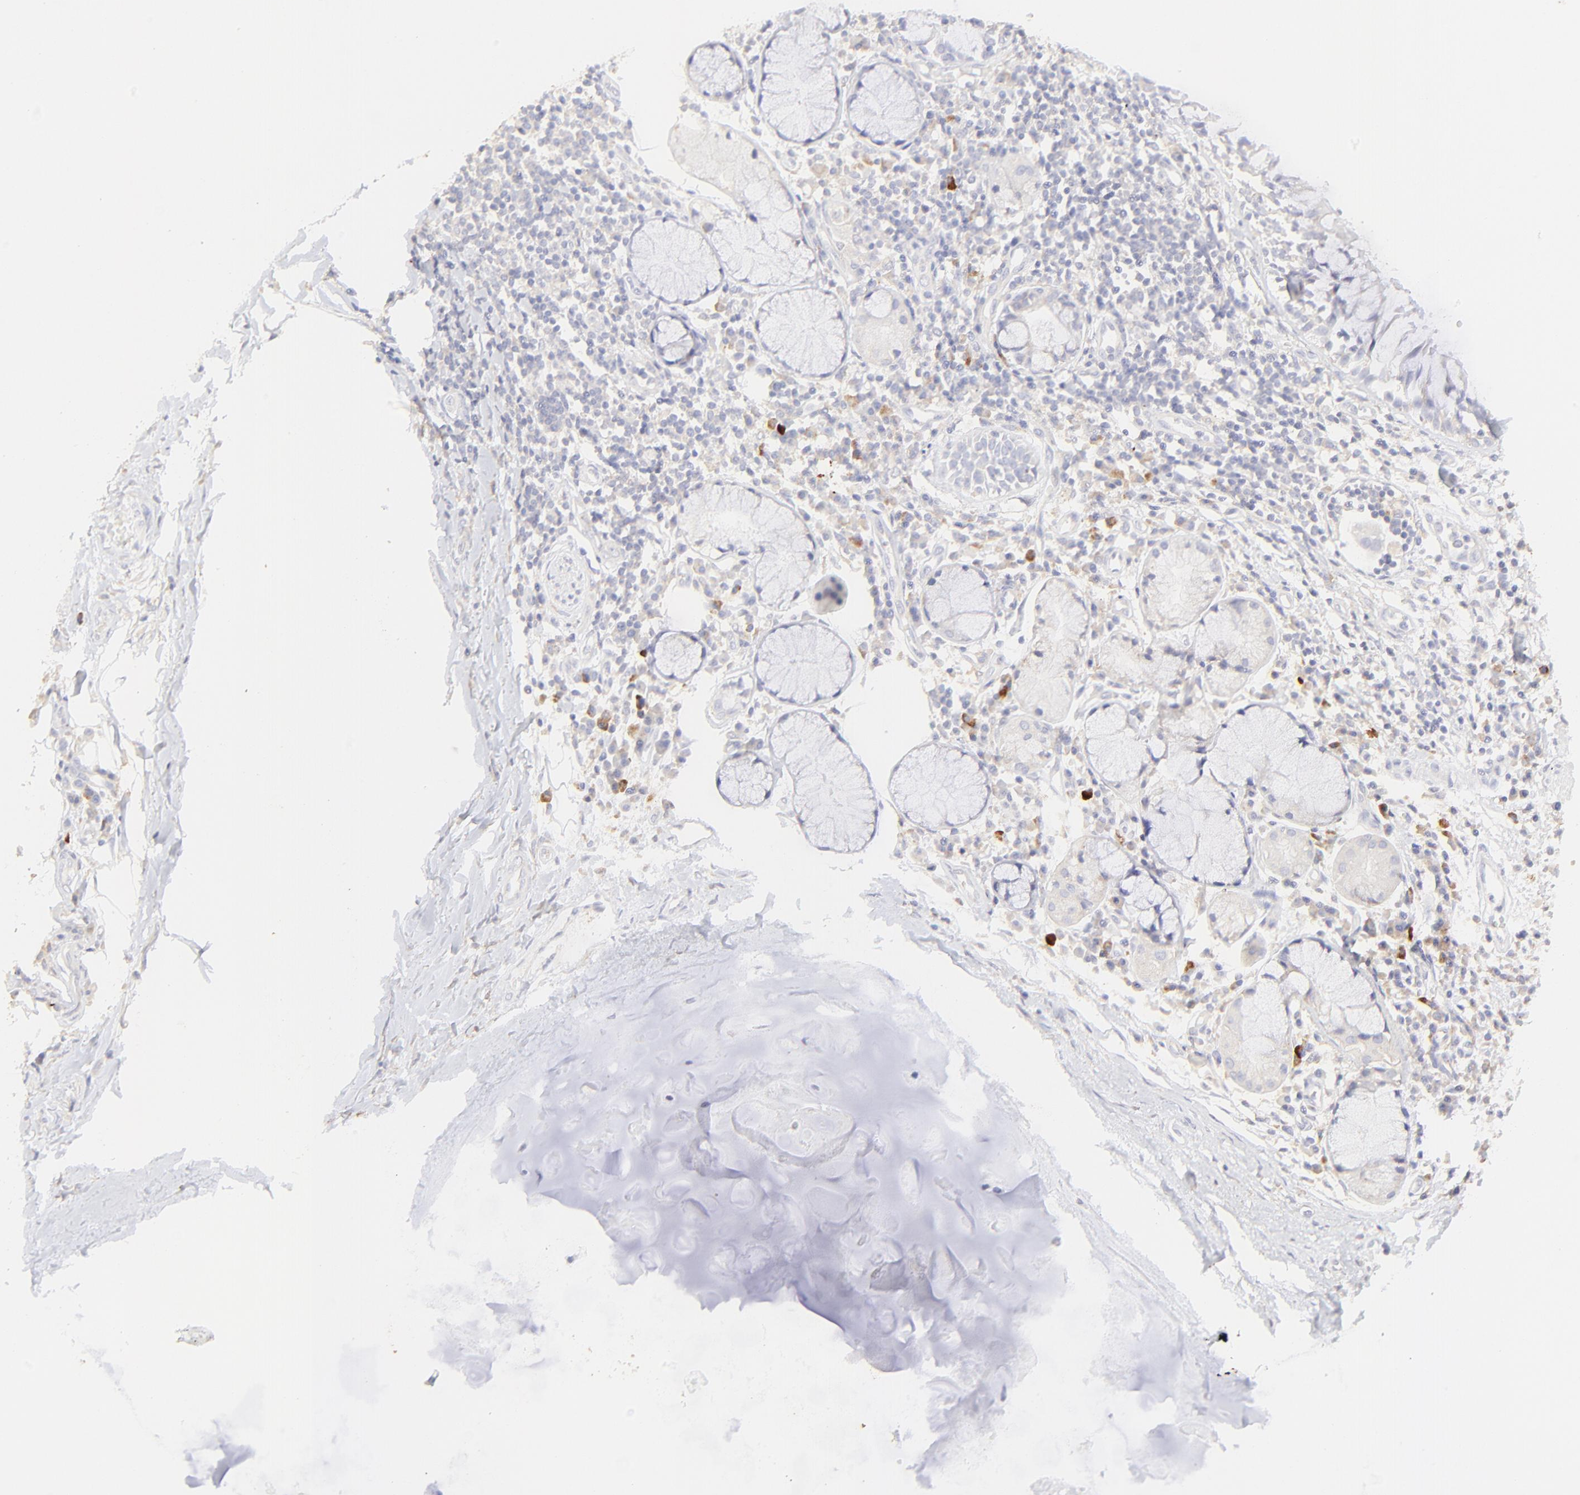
{"staining": {"intensity": "negative", "quantity": "none", "location": "none"}, "tissue": "adipose tissue", "cell_type": "Adipocytes", "image_type": "normal", "snomed": [{"axis": "morphology", "description": "Normal tissue, NOS"}, {"axis": "morphology", "description": "Adenocarcinoma, NOS"}, {"axis": "topography", "description": "Cartilage tissue"}, {"axis": "topography", "description": "Bronchus"}, {"axis": "topography", "description": "Lung"}], "caption": "A high-resolution image shows IHC staining of normal adipose tissue, which reveals no significant expression in adipocytes.", "gene": "LHFPL1", "patient": {"sex": "female", "age": 67}}